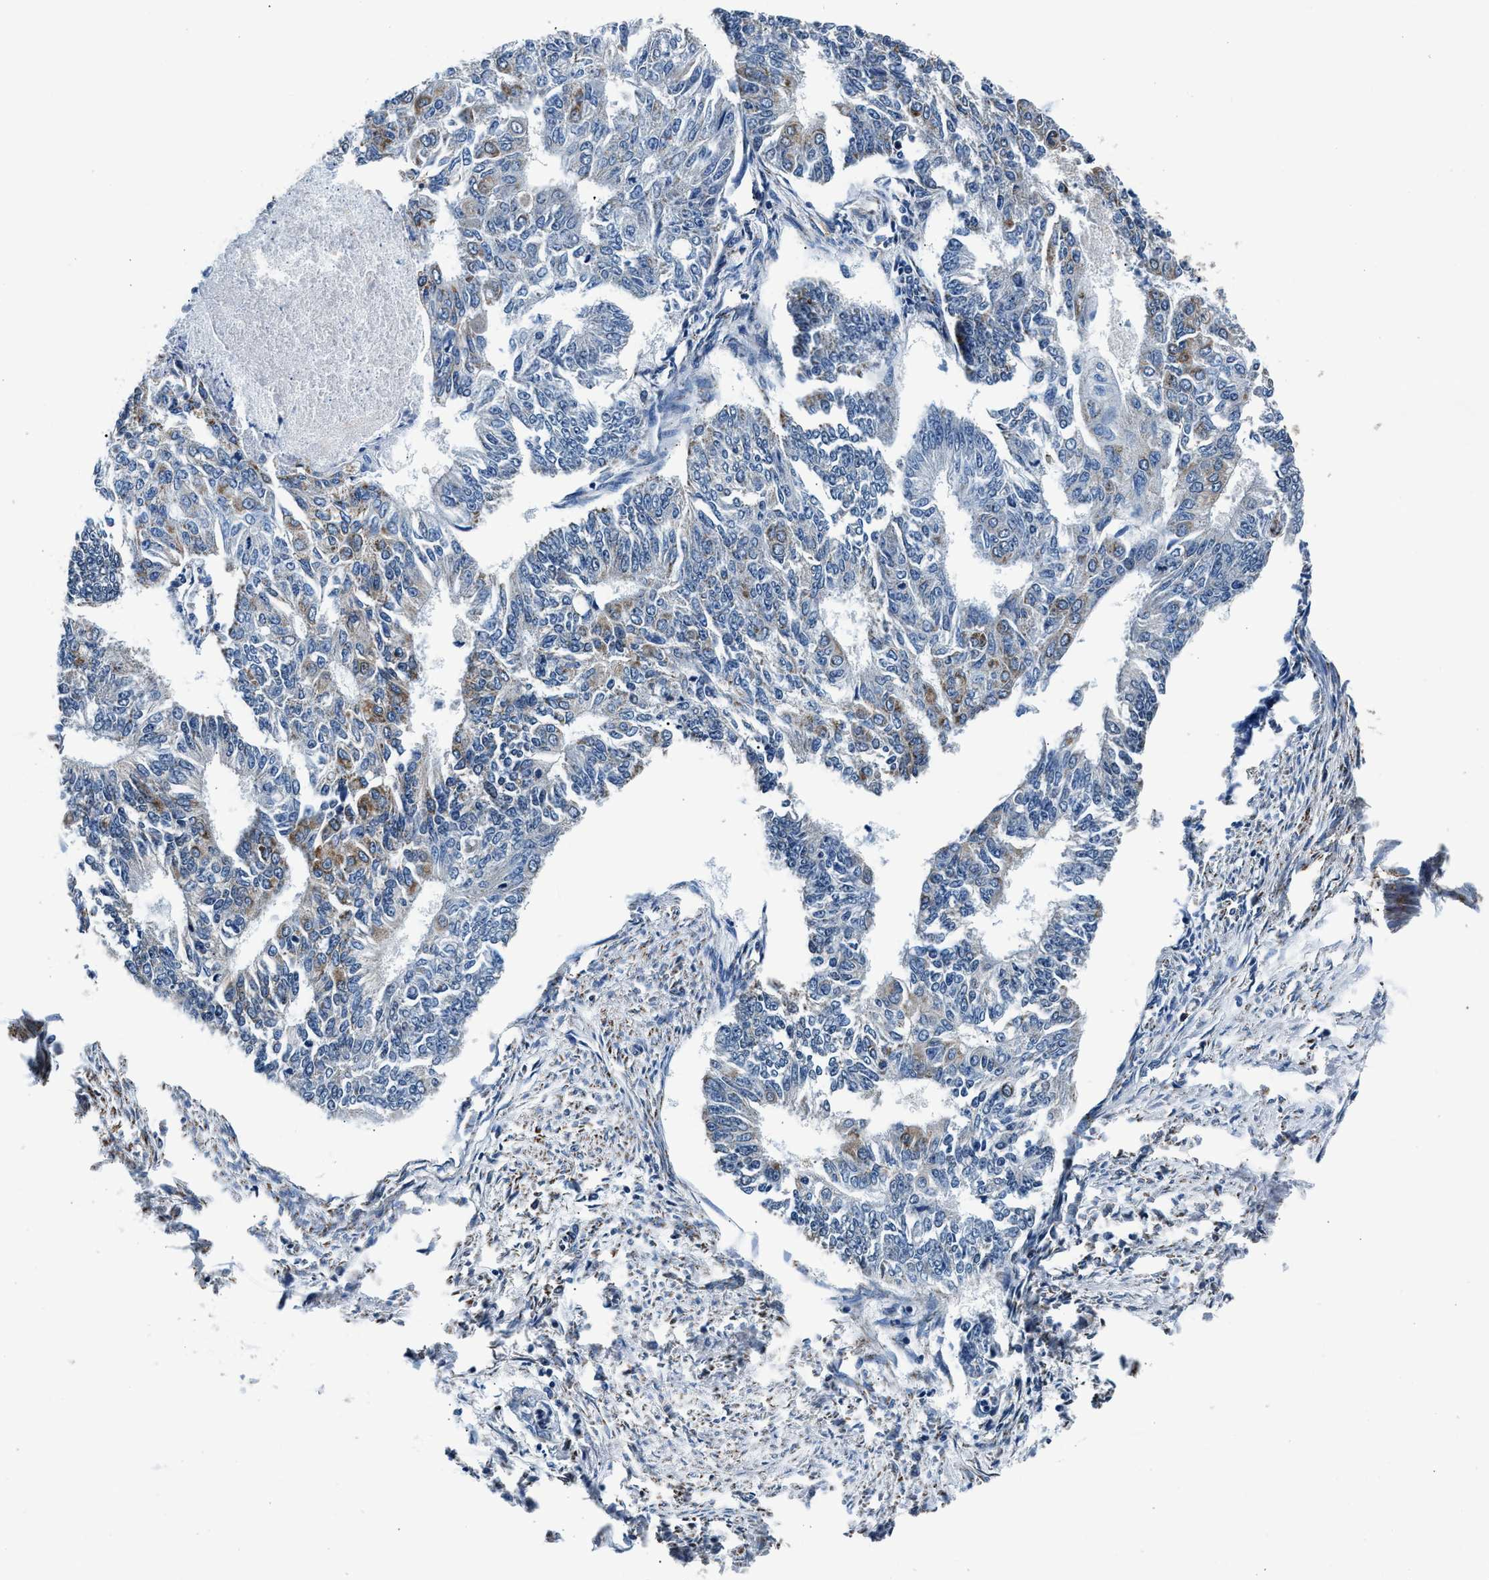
{"staining": {"intensity": "moderate", "quantity": "<25%", "location": "cytoplasmic/membranous"}, "tissue": "endometrial cancer", "cell_type": "Tumor cells", "image_type": "cancer", "snomed": [{"axis": "morphology", "description": "Adenocarcinoma, NOS"}, {"axis": "topography", "description": "Endometrium"}], "caption": "Approximately <25% of tumor cells in endometrial cancer (adenocarcinoma) reveal moderate cytoplasmic/membranous protein expression as visualized by brown immunohistochemical staining.", "gene": "HIBADH", "patient": {"sex": "female", "age": 32}}